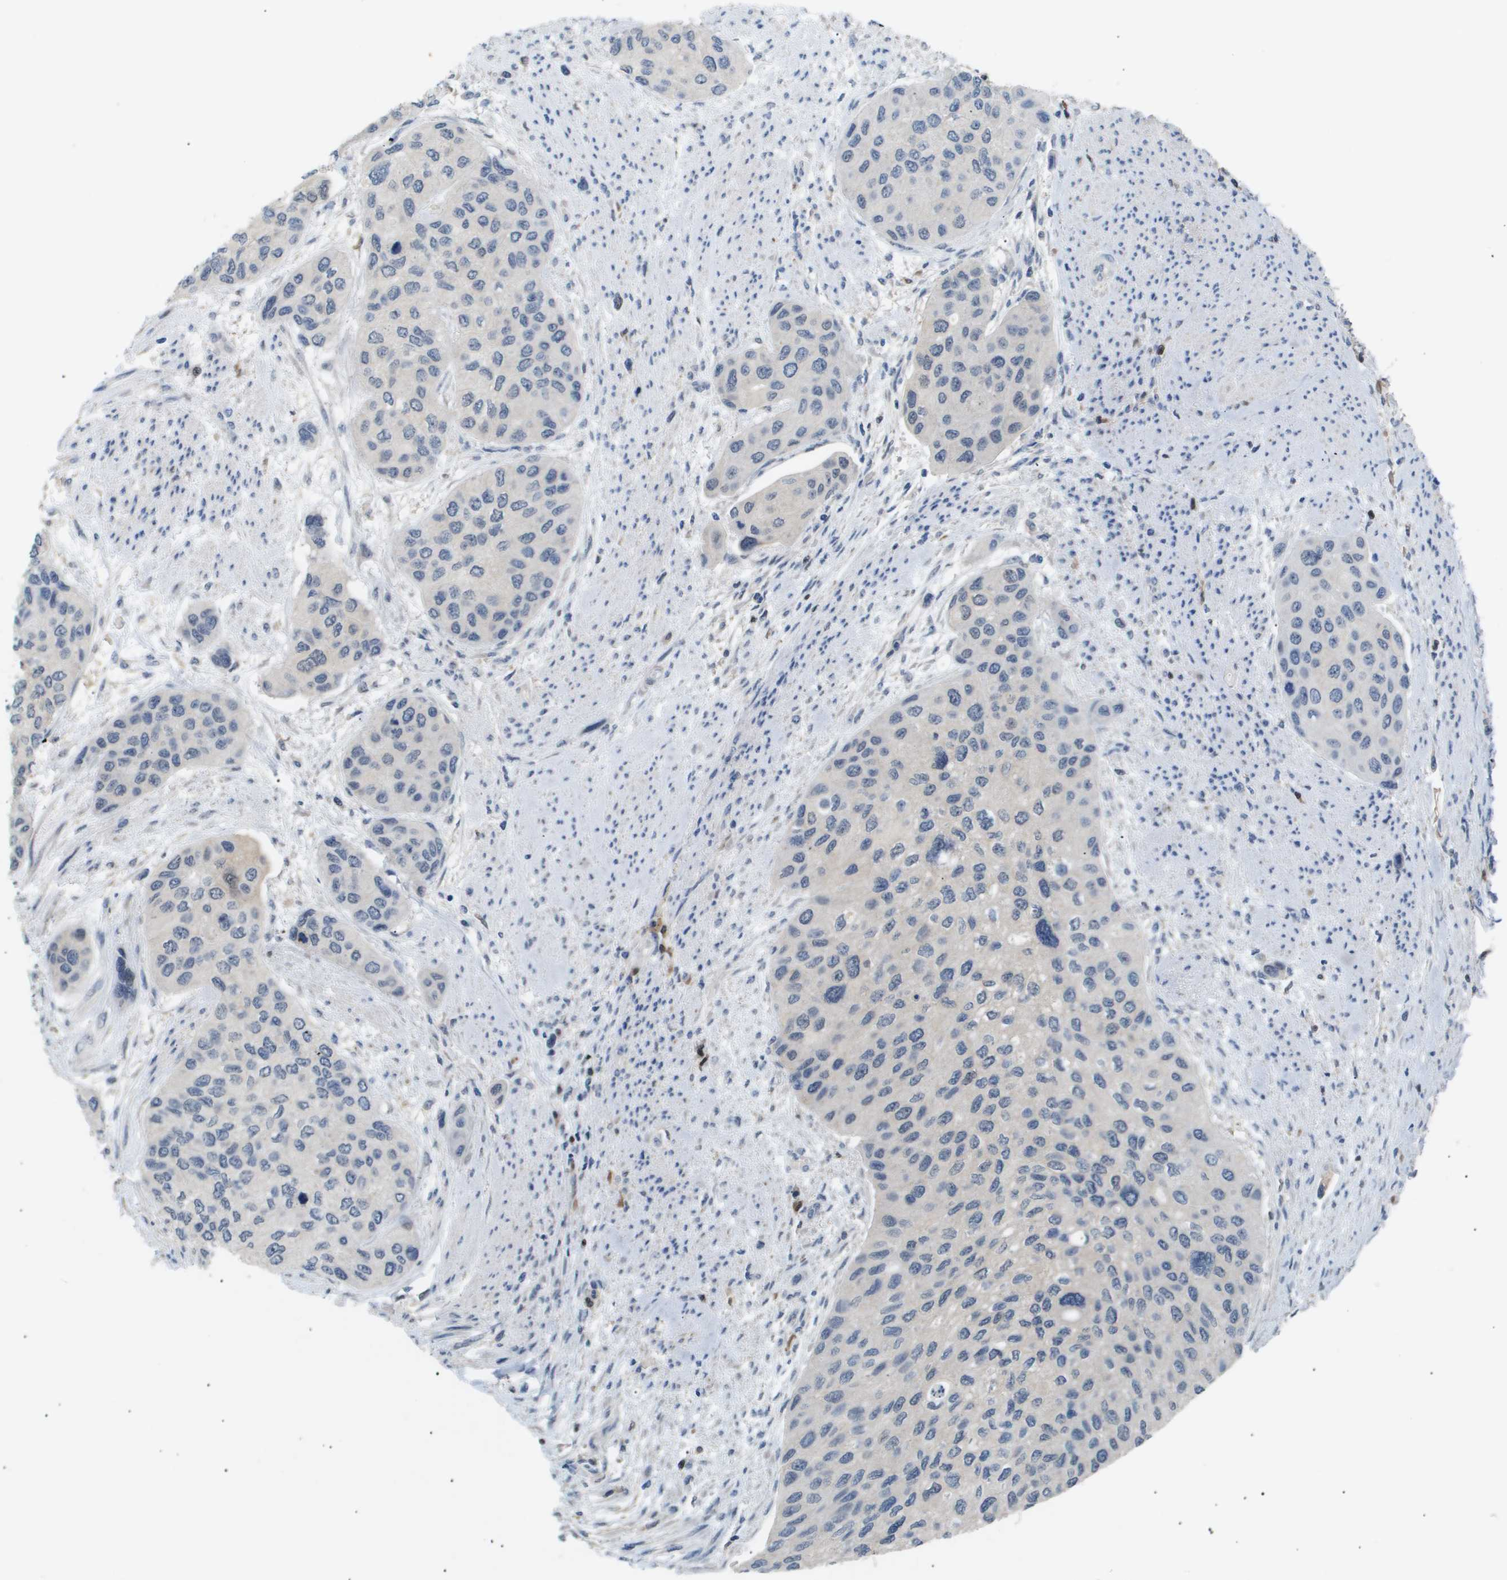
{"staining": {"intensity": "negative", "quantity": "none", "location": "none"}, "tissue": "urothelial cancer", "cell_type": "Tumor cells", "image_type": "cancer", "snomed": [{"axis": "morphology", "description": "Urothelial carcinoma, High grade"}, {"axis": "topography", "description": "Urinary bladder"}], "caption": "Protein analysis of urothelial cancer reveals no significant expression in tumor cells. (DAB immunohistochemistry (IHC) with hematoxylin counter stain).", "gene": "AKR1A1", "patient": {"sex": "female", "age": 56}}